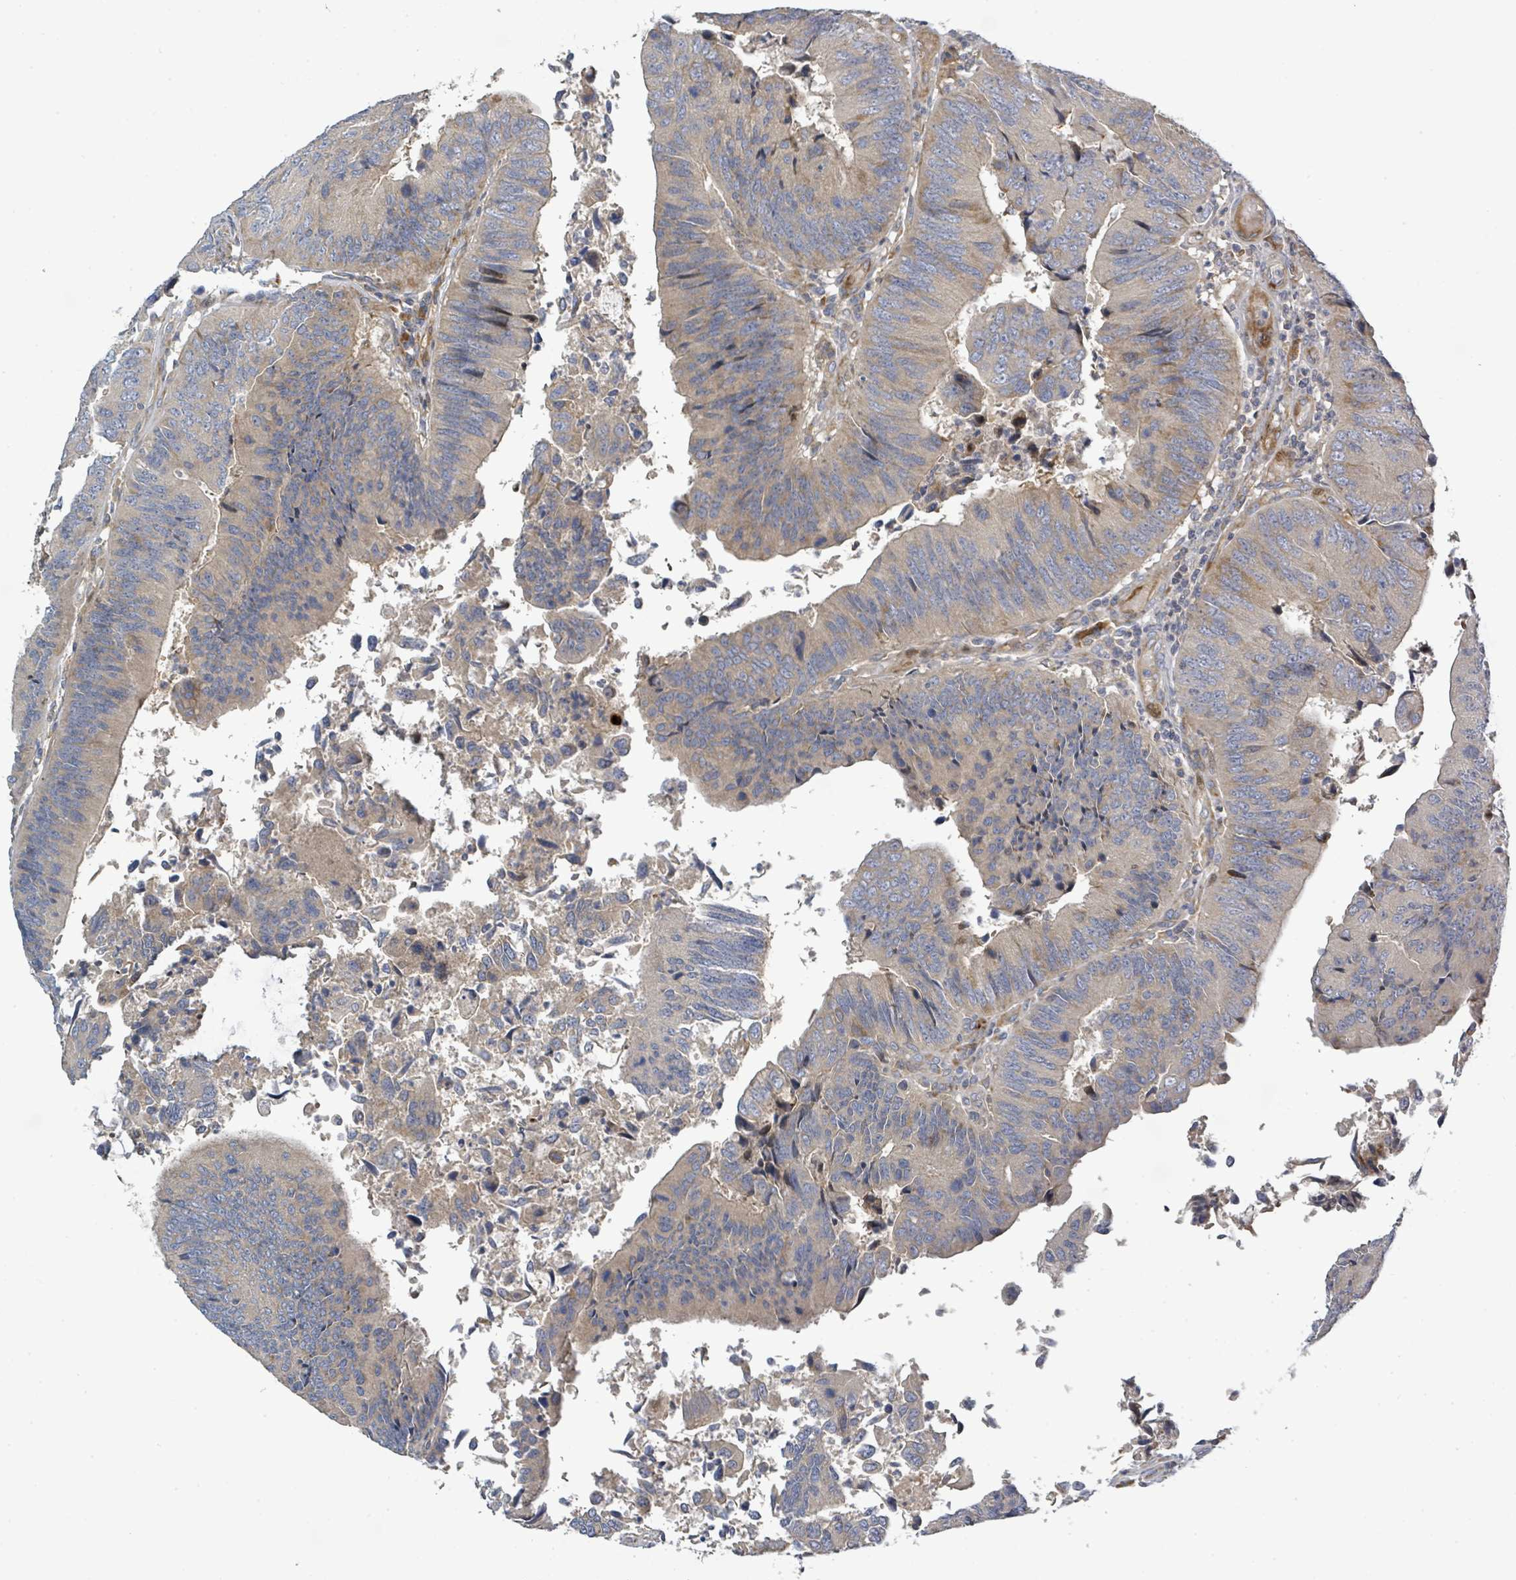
{"staining": {"intensity": "weak", "quantity": "<25%", "location": "cytoplasmic/membranous"}, "tissue": "colorectal cancer", "cell_type": "Tumor cells", "image_type": "cancer", "snomed": [{"axis": "morphology", "description": "Adenocarcinoma, NOS"}, {"axis": "topography", "description": "Colon"}], "caption": "Protein analysis of colorectal cancer (adenocarcinoma) demonstrates no significant staining in tumor cells.", "gene": "CFAP210", "patient": {"sex": "female", "age": 67}}